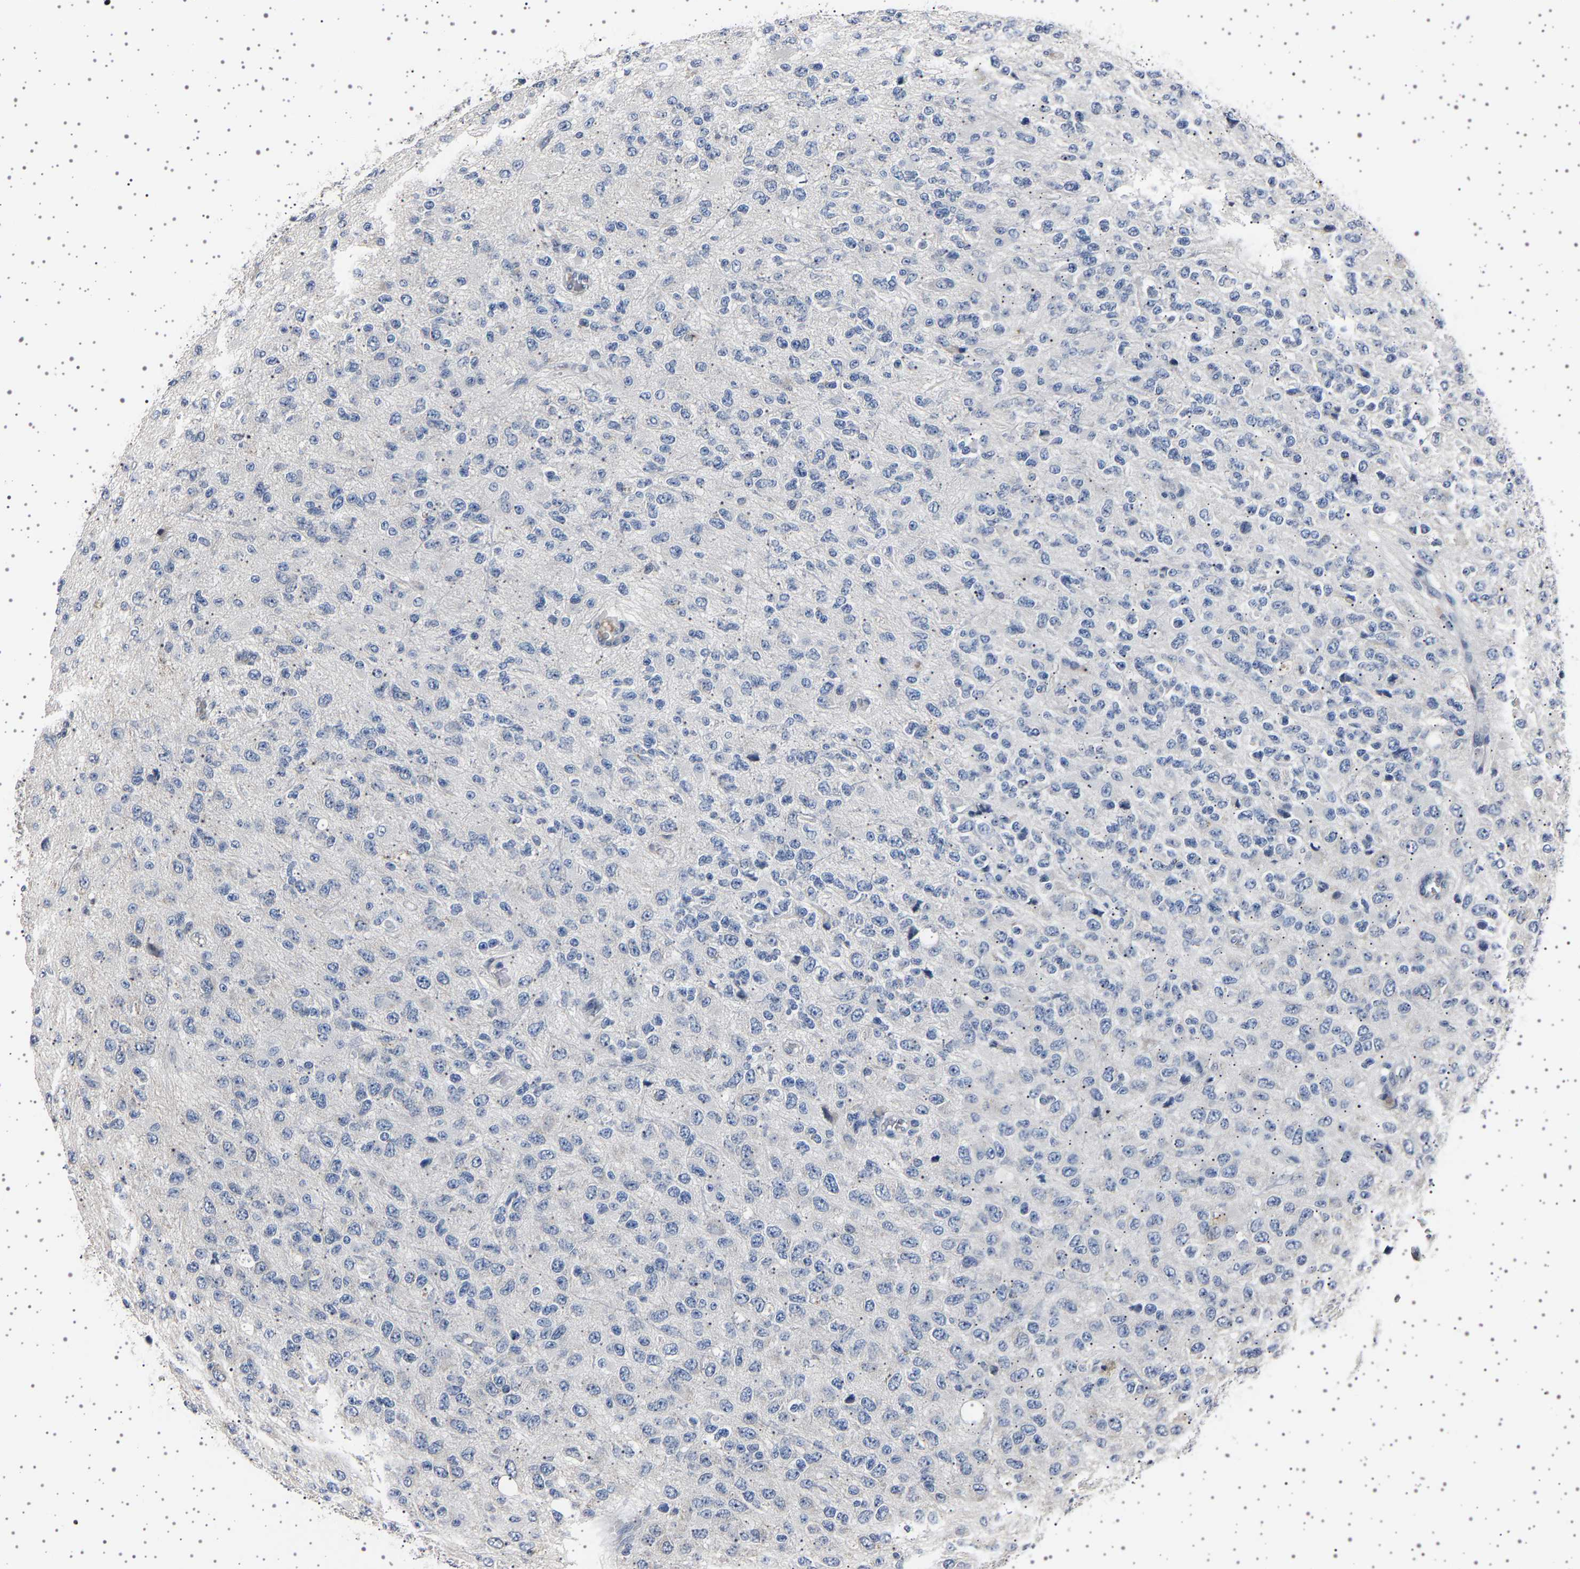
{"staining": {"intensity": "negative", "quantity": "none", "location": "none"}, "tissue": "glioma", "cell_type": "Tumor cells", "image_type": "cancer", "snomed": [{"axis": "morphology", "description": "Glioma, malignant, High grade"}, {"axis": "topography", "description": "pancreas cauda"}], "caption": "Histopathology image shows no significant protein expression in tumor cells of malignant glioma (high-grade). (DAB immunohistochemistry (IHC) with hematoxylin counter stain).", "gene": "IL10RB", "patient": {"sex": "male", "age": 60}}